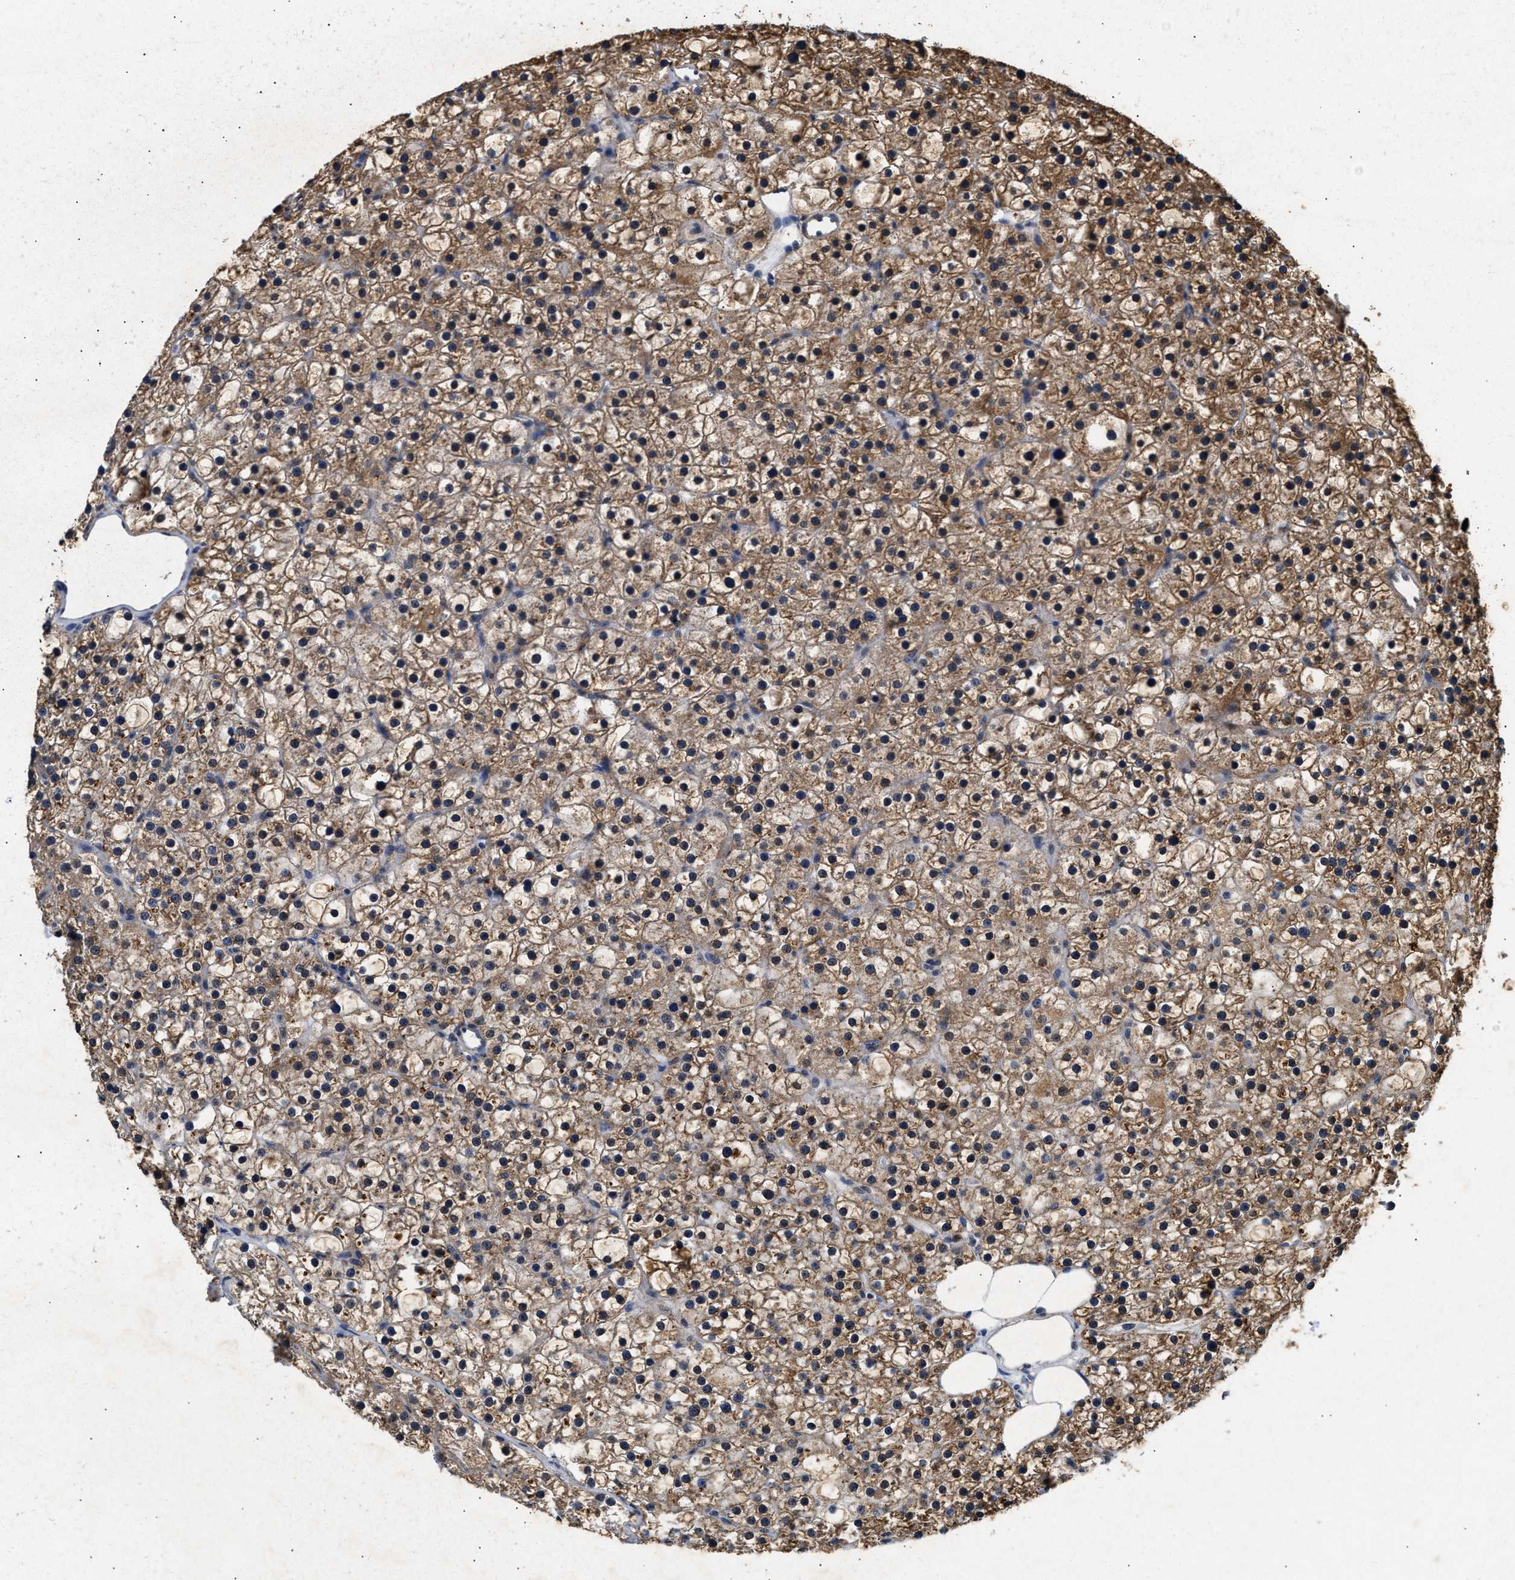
{"staining": {"intensity": "moderate", "quantity": ">75%", "location": "cytoplasmic/membranous"}, "tissue": "parathyroid gland", "cell_type": "Glandular cells", "image_type": "normal", "snomed": [{"axis": "morphology", "description": "Normal tissue, NOS"}, {"axis": "morphology", "description": "Adenoma, NOS"}, {"axis": "topography", "description": "Parathyroid gland"}], "caption": "An IHC histopathology image of benign tissue is shown. Protein staining in brown highlights moderate cytoplasmic/membranous positivity in parathyroid gland within glandular cells. (Brightfield microscopy of DAB IHC at high magnification).", "gene": "ACOX1", "patient": {"sex": "female", "age": 70}}